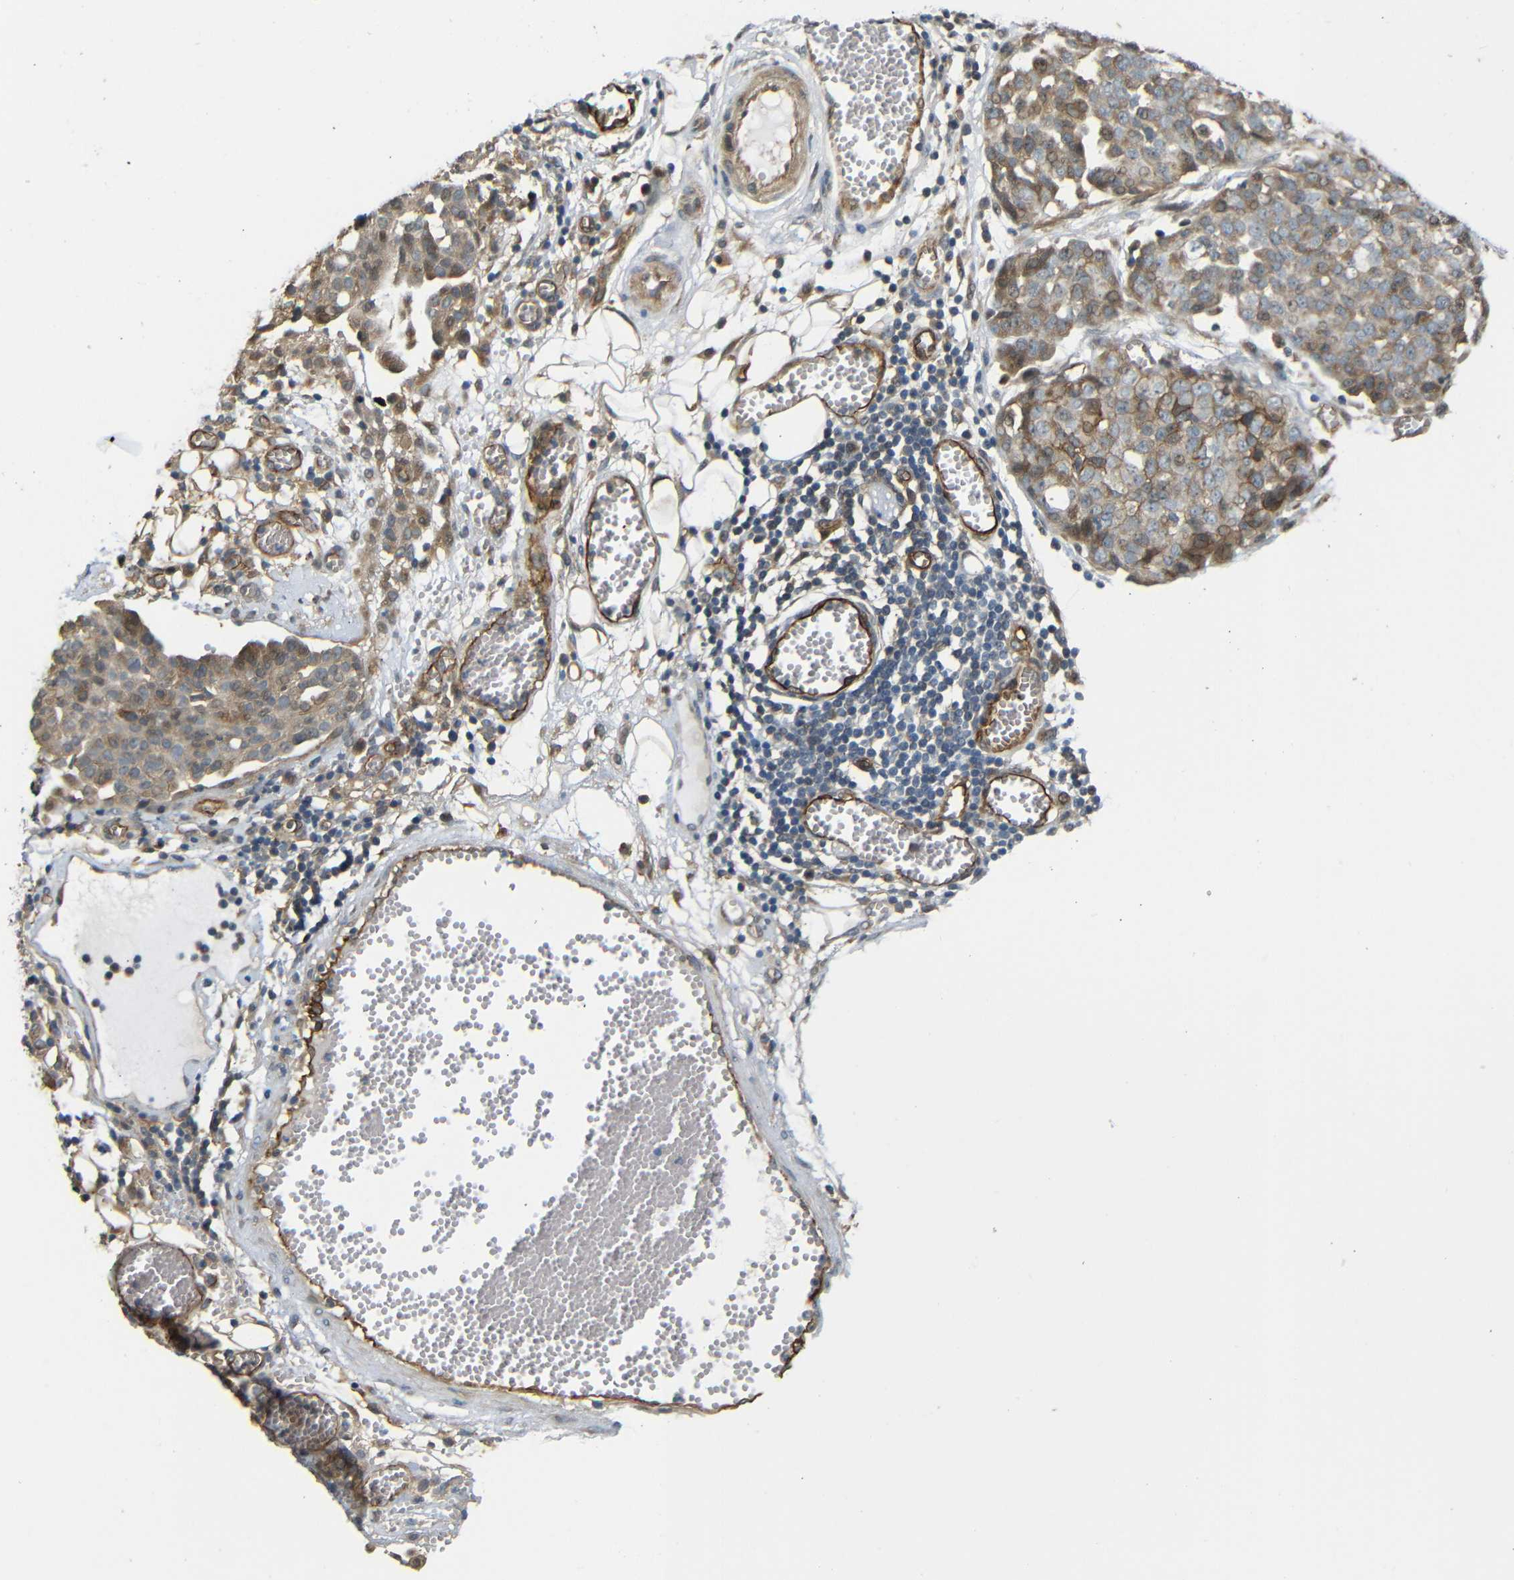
{"staining": {"intensity": "moderate", "quantity": "25%-75%", "location": "cytoplasmic/membranous"}, "tissue": "ovarian cancer", "cell_type": "Tumor cells", "image_type": "cancer", "snomed": [{"axis": "morphology", "description": "Cystadenocarcinoma, serous, NOS"}, {"axis": "topography", "description": "Soft tissue"}, {"axis": "topography", "description": "Ovary"}], "caption": "Serous cystadenocarcinoma (ovarian) was stained to show a protein in brown. There is medium levels of moderate cytoplasmic/membranous positivity in approximately 25%-75% of tumor cells. Nuclei are stained in blue.", "gene": "RELL1", "patient": {"sex": "female", "age": 57}}